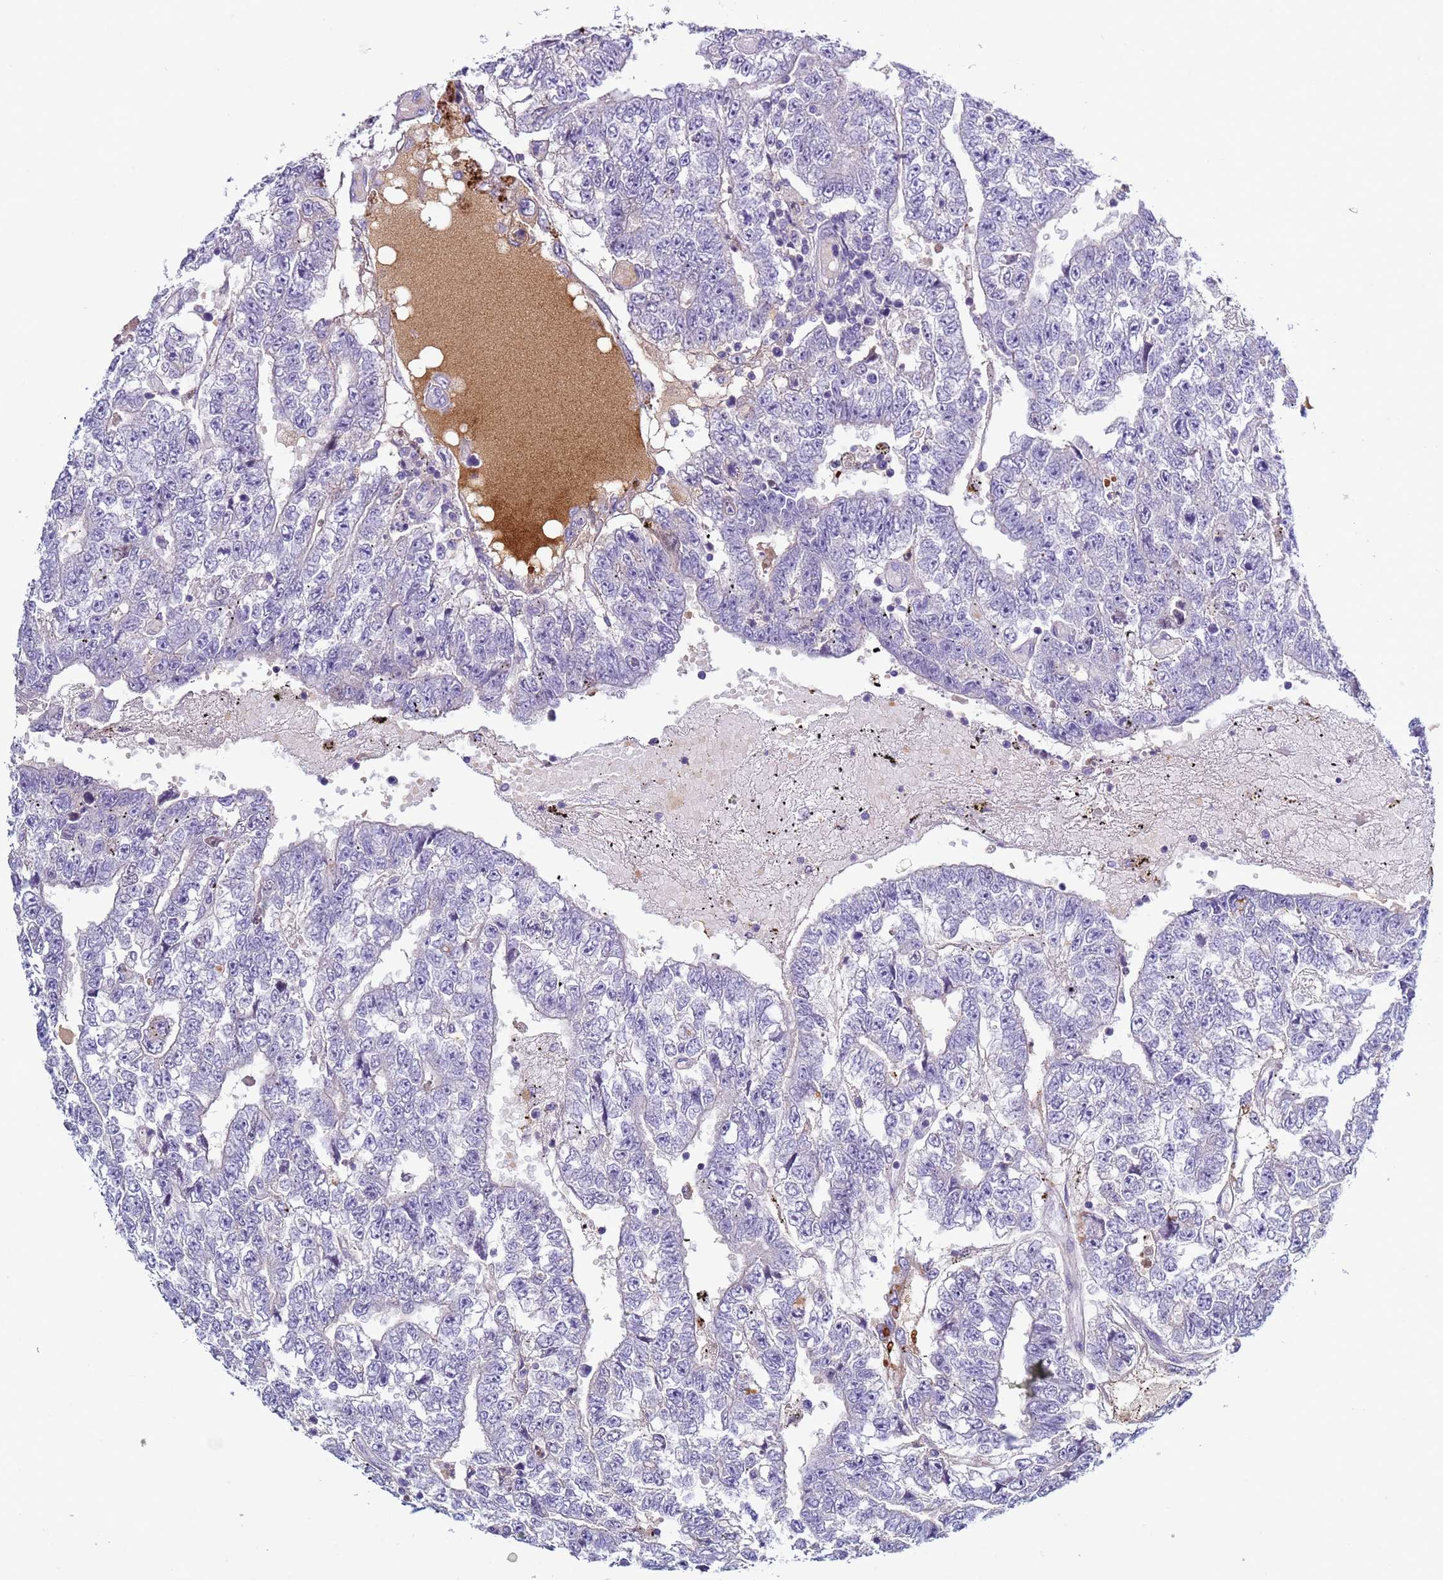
{"staining": {"intensity": "negative", "quantity": "none", "location": "none"}, "tissue": "testis cancer", "cell_type": "Tumor cells", "image_type": "cancer", "snomed": [{"axis": "morphology", "description": "Carcinoma, Embryonal, NOS"}, {"axis": "topography", "description": "Testis"}], "caption": "IHC of human testis cancer demonstrates no expression in tumor cells.", "gene": "TRIM51", "patient": {"sex": "male", "age": 25}}